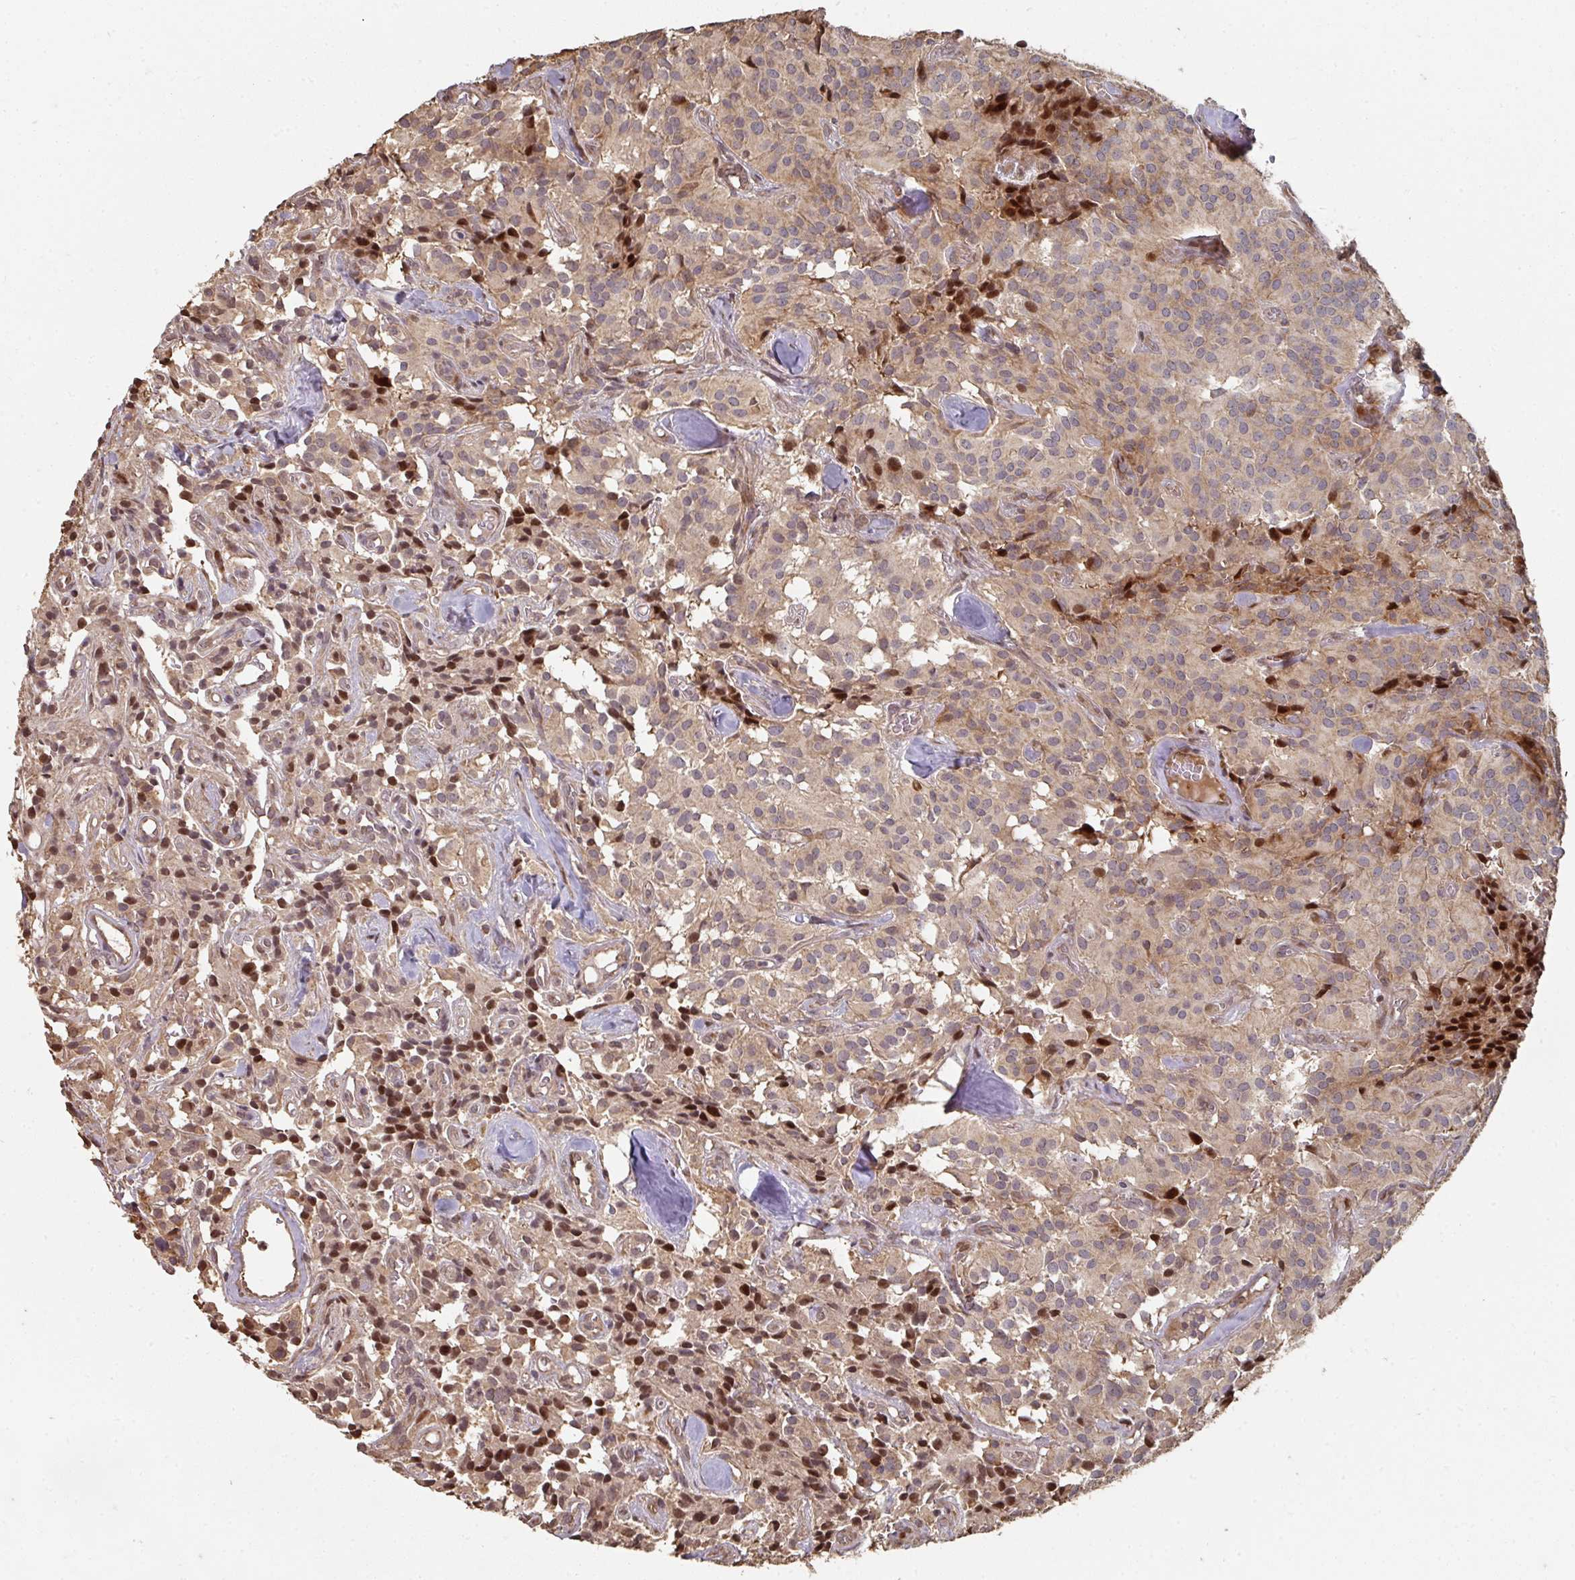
{"staining": {"intensity": "moderate", "quantity": "25%-75%", "location": "cytoplasmic/membranous,nuclear"}, "tissue": "glioma", "cell_type": "Tumor cells", "image_type": "cancer", "snomed": [{"axis": "morphology", "description": "Glioma, malignant, Low grade"}, {"axis": "topography", "description": "Brain"}], "caption": "Immunohistochemical staining of low-grade glioma (malignant) exhibits moderate cytoplasmic/membranous and nuclear protein staining in approximately 25%-75% of tumor cells.", "gene": "CA7", "patient": {"sex": "male", "age": 42}}